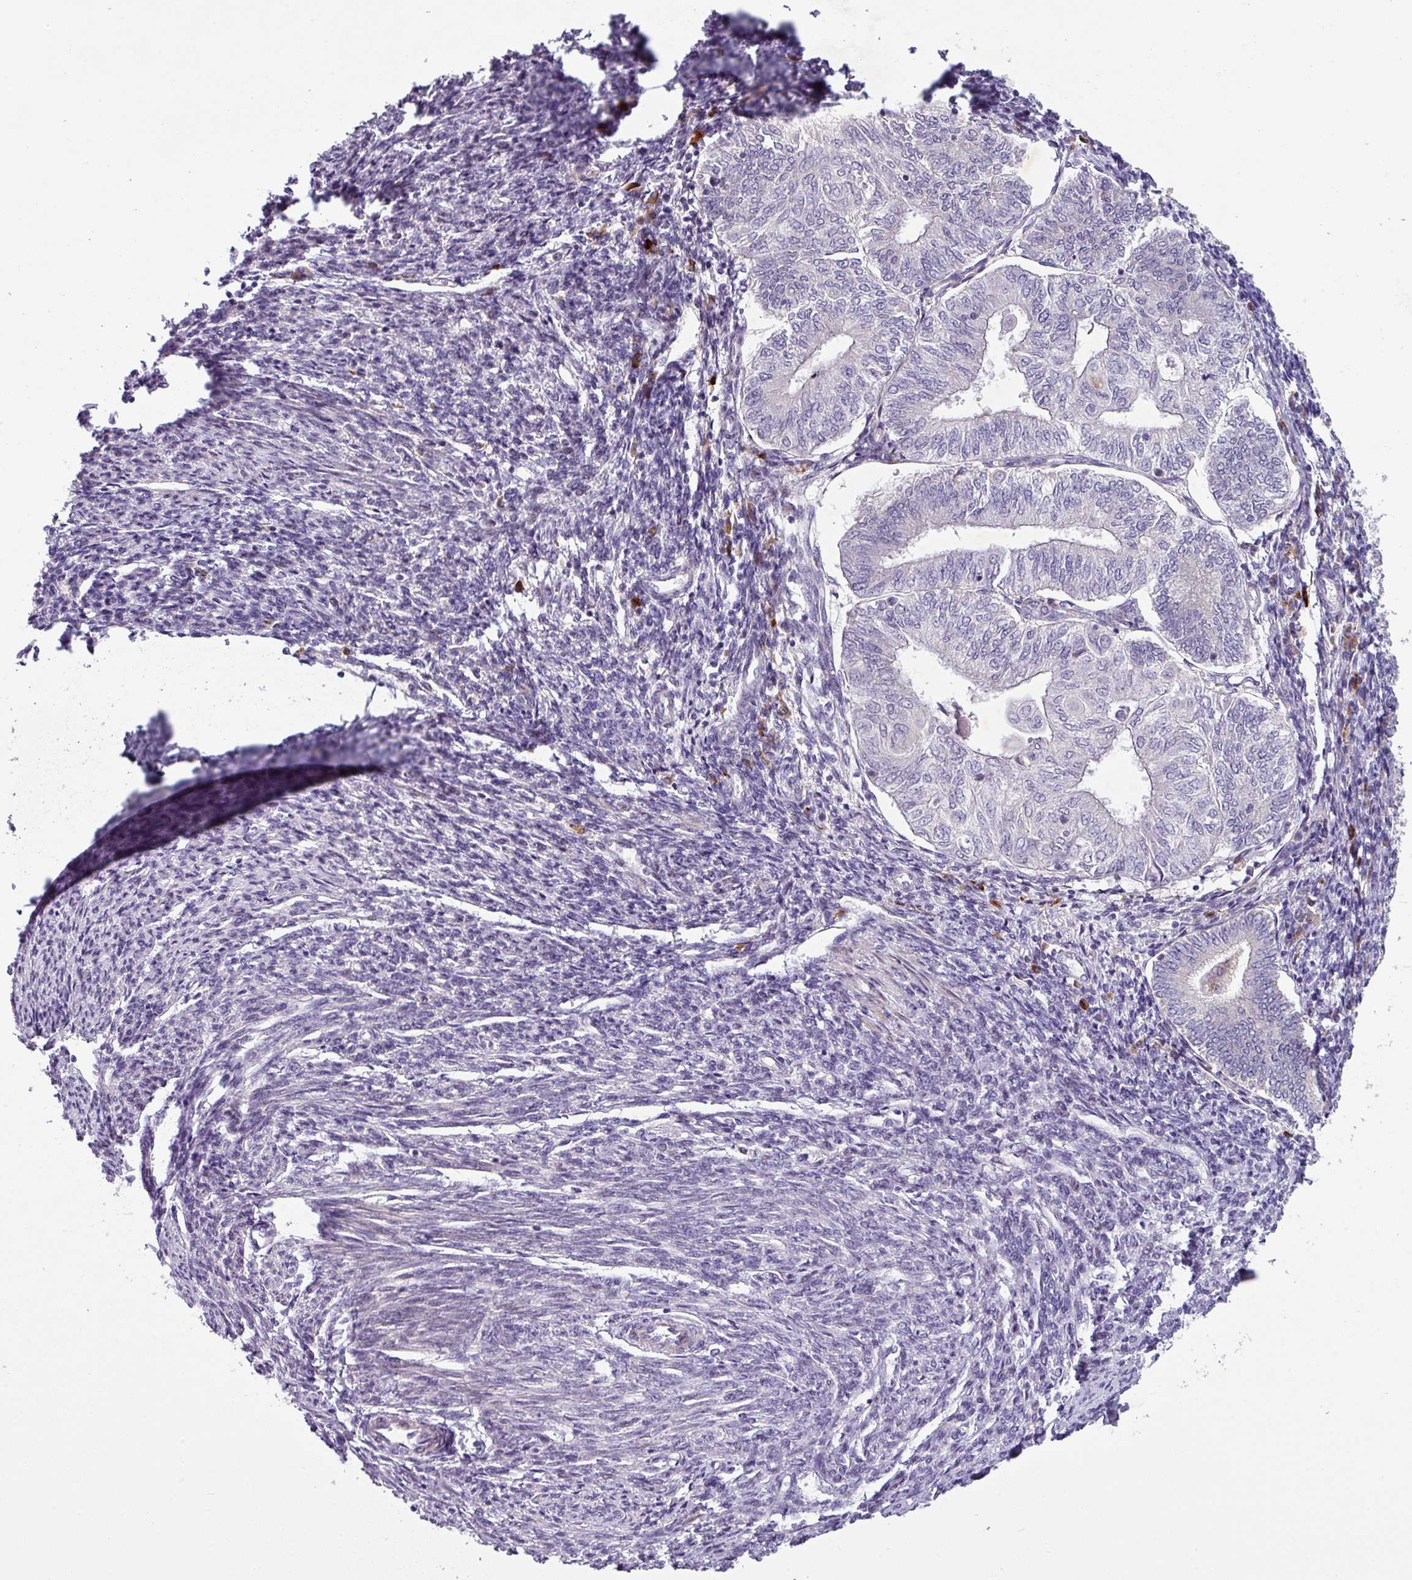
{"staining": {"intensity": "moderate", "quantity": "25%-75%", "location": "cytoplasmic/membranous"}, "tissue": "smooth muscle", "cell_type": "Smooth muscle cells", "image_type": "normal", "snomed": [{"axis": "morphology", "description": "Normal tissue, NOS"}, {"axis": "topography", "description": "Smooth muscle"}, {"axis": "topography", "description": "Uterus"}], "caption": "Protein staining reveals moderate cytoplasmic/membranous staining in approximately 25%-75% of smooth muscle cells in benign smooth muscle.", "gene": "KLHL3", "patient": {"sex": "female", "age": 59}}